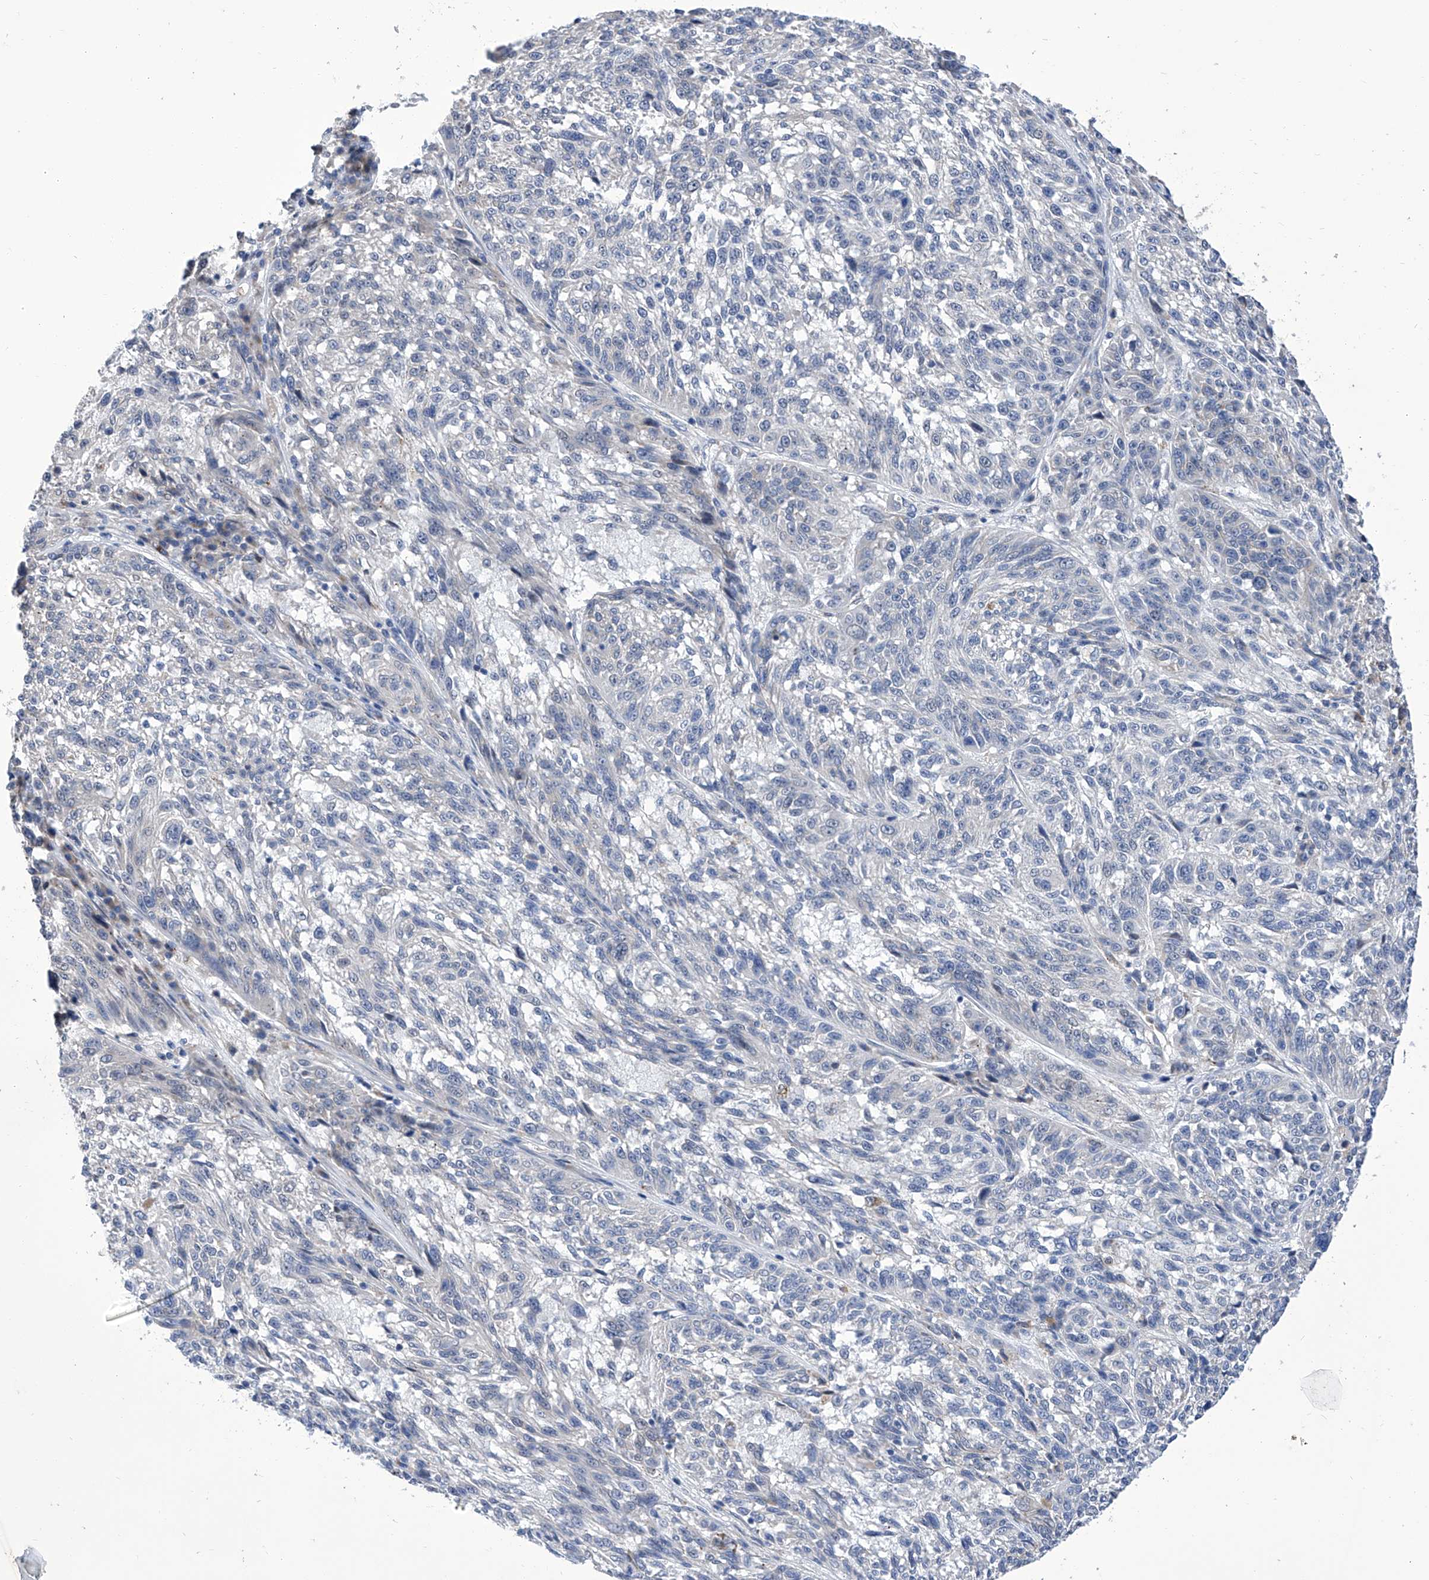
{"staining": {"intensity": "negative", "quantity": "none", "location": "none"}, "tissue": "melanoma", "cell_type": "Tumor cells", "image_type": "cancer", "snomed": [{"axis": "morphology", "description": "Malignant melanoma, NOS"}, {"axis": "topography", "description": "Skin"}], "caption": "Tumor cells are negative for protein expression in human melanoma.", "gene": "TJAP1", "patient": {"sex": "male", "age": 53}}